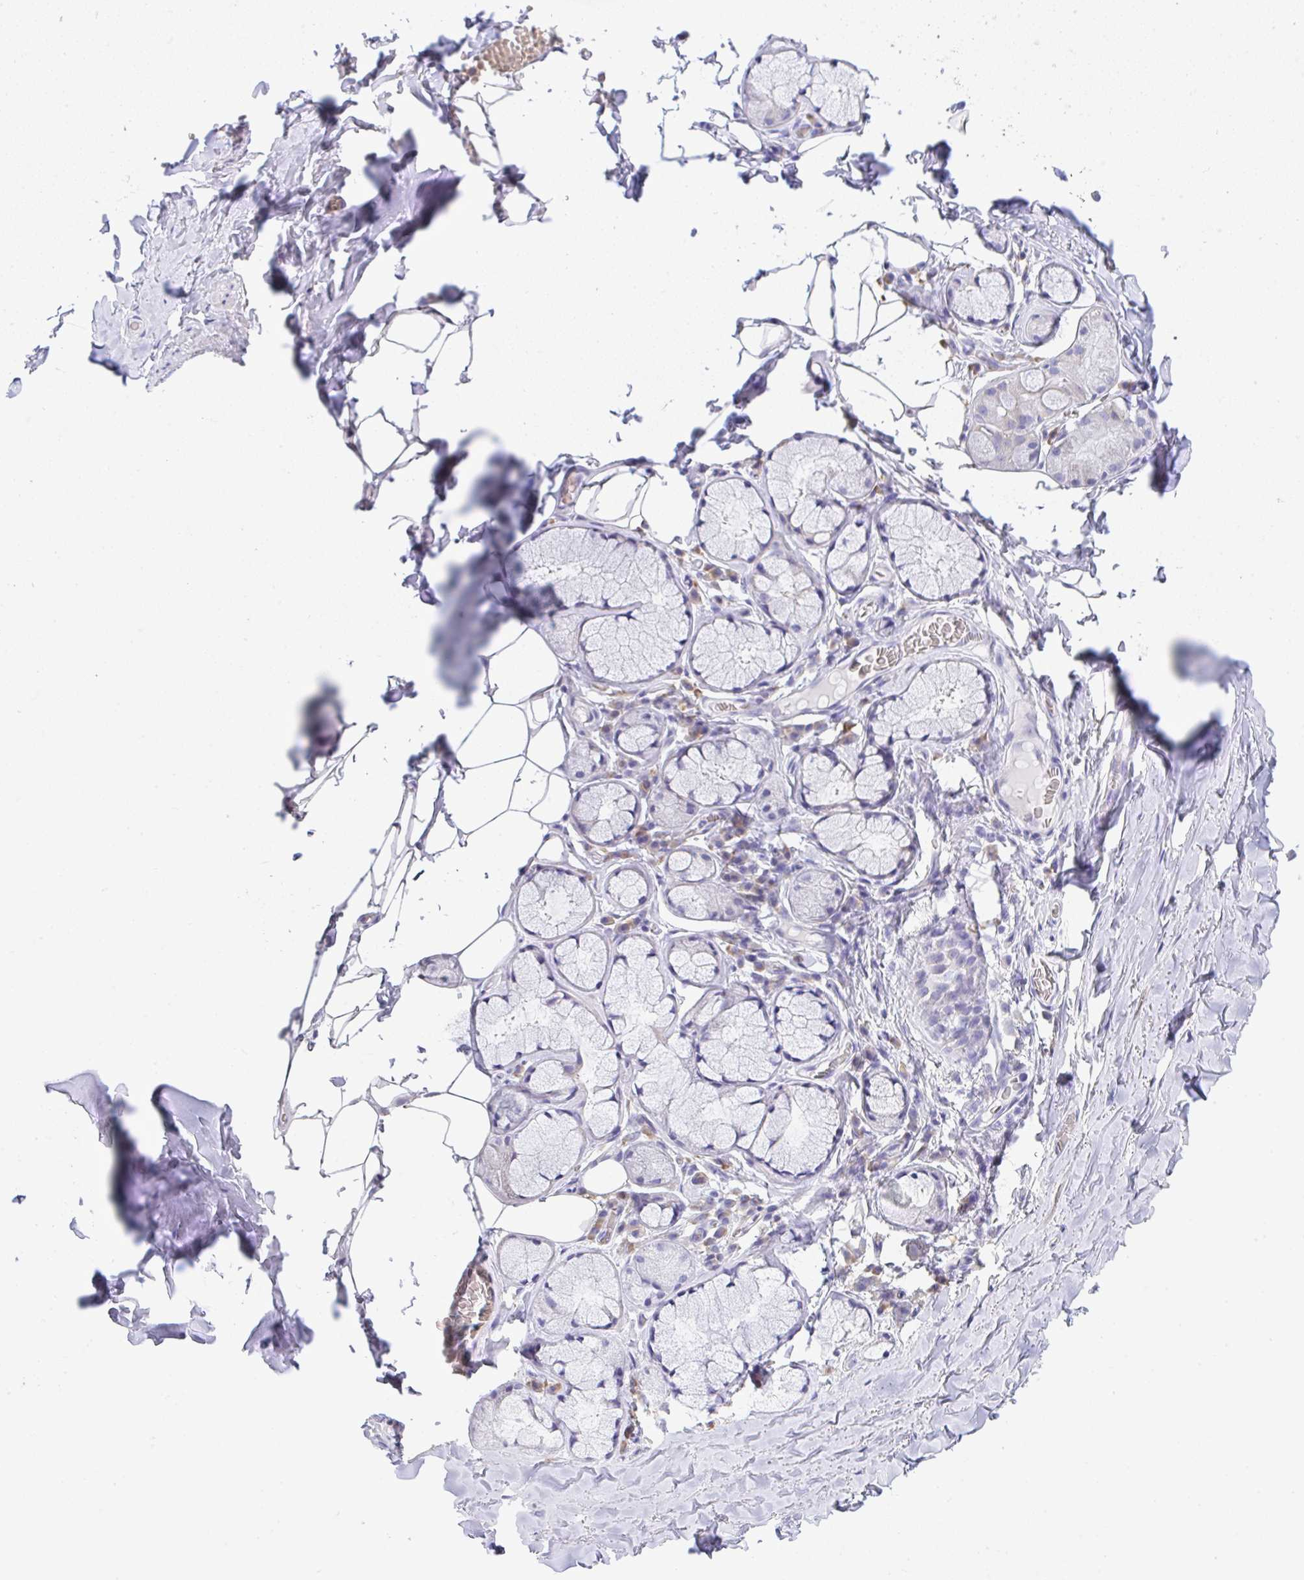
{"staining": {"intensity": "negative", "quantity": "none", "location": "none"}, "tissue": "adipose tissue", "cell_type": "Adipocytes", "image_type": "normal", "snomed": [{"axis": "morphology", "description": "Normal tissue, NOS"}, {"axis": "topography", "description": "Cartilage tissue"}, {"axis": "topography", "description": "Bronchus"}, {"axis": "topography", "description": "Peripheral nerve tissue"}], "caption": "DAB immunohistochemical staining of unremarkable adipose tissue demonstrates no significant positivity in adipocytes. The staining is performed using DAB (3,3'-diaminobenzidine) brown chromogen with nuclei counter-stained in using hematoxylin.", "gene": "SEL1L2", "patient": {"sex": "male", "age": 67}}